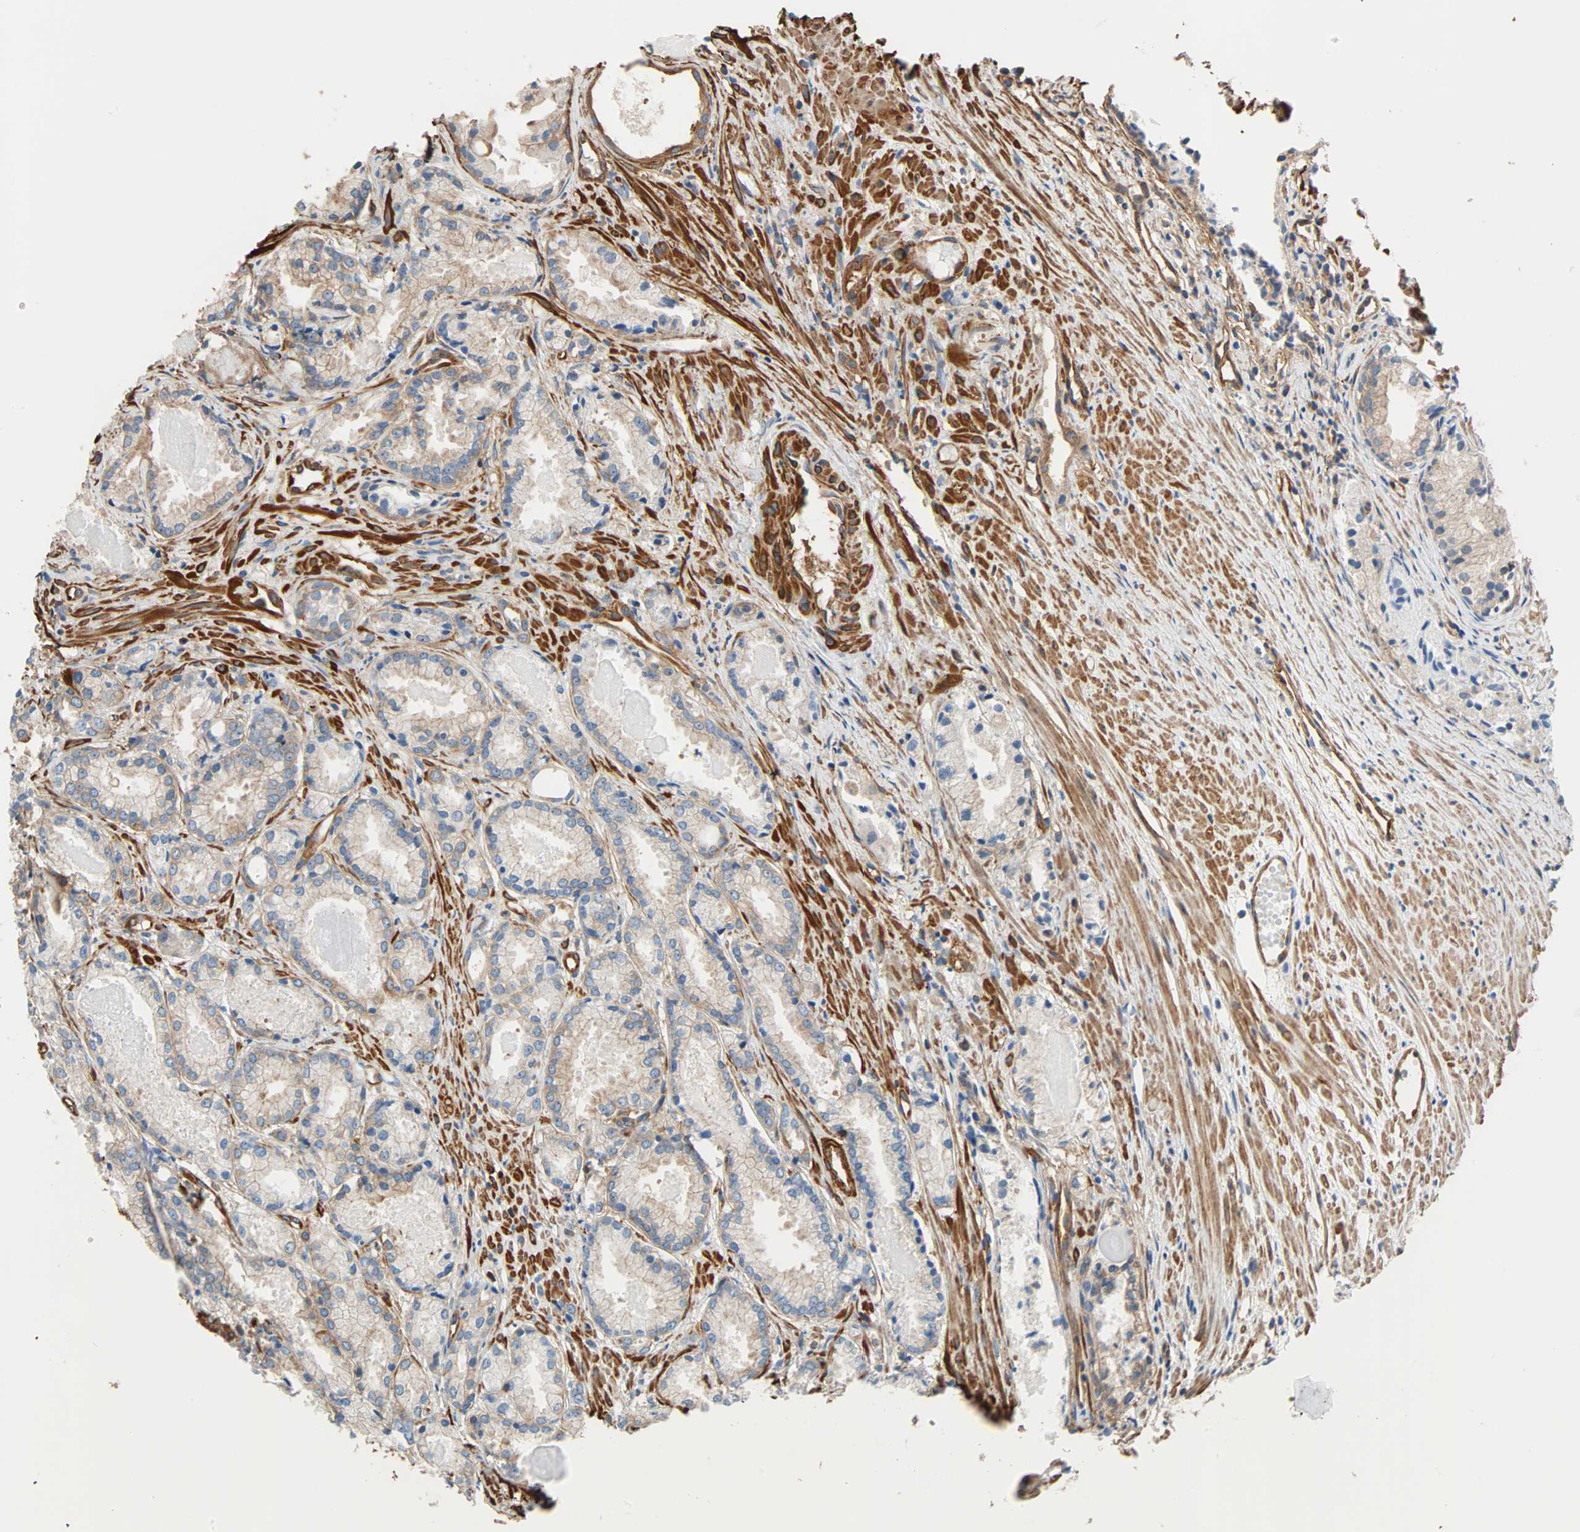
{"staining": {"intensity": "weak", "quantity": "<25%", "location": "cytoplasmic/membranous"}, "tissue": "prostate cancer", "cell_type": "Tumor cells", "image_type": "cancer", "snomed": [{"axis": "morphology", "description": "Adenocarcinoma, Low grade"}, {"axis": "topography", "description": "Prostate"}], "caption": "IHC of human prostate cancer exhibits no staining in tumor cells. (DAB immunohistochemistry visualized using brightfield microscopy, high magnification).", "gene": "GALNT10", "patient": {"sex": "male", "age": 72}}